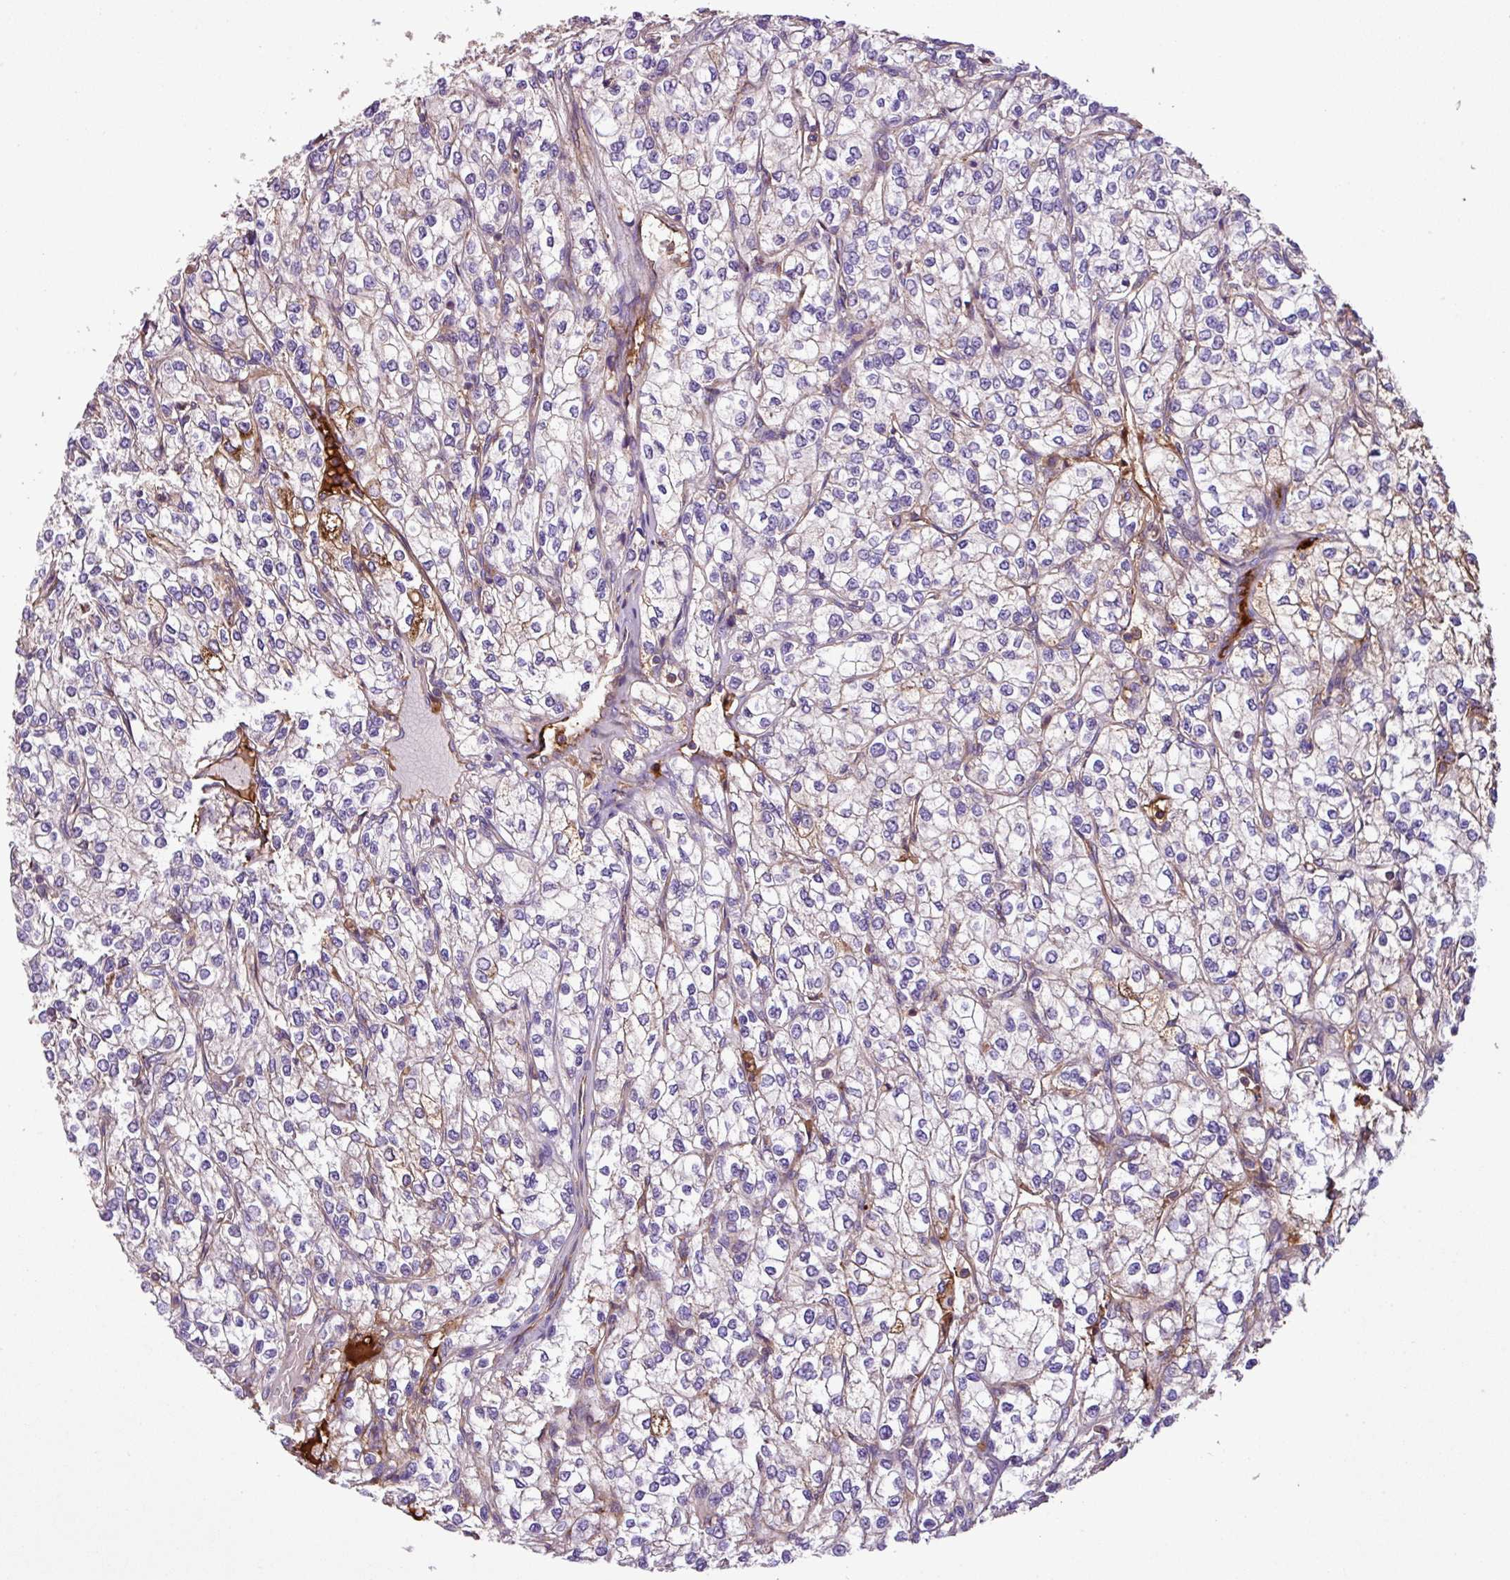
{"staining": {"intensity": "strong", "quantity": "<25%", "location": "cytoplasmic/membranous"}, "tissue": "renal cancer", "cell_type": "Tumor cells", "image_type": "cancer", "snomed": [{"axis": "morphology", "description": "Adenocarcinoma, NOS"}, {"axis": "topography", "description": "Kidney"}], "caption": "The histopathology image demonstrates staining of renal adenocarcinoma, revealing strong cytoplasmic/membranous protein staining (brown color) within tumor cells.", "gene": "ZNF266", "patient": {"sex": "male", "age": 80}}